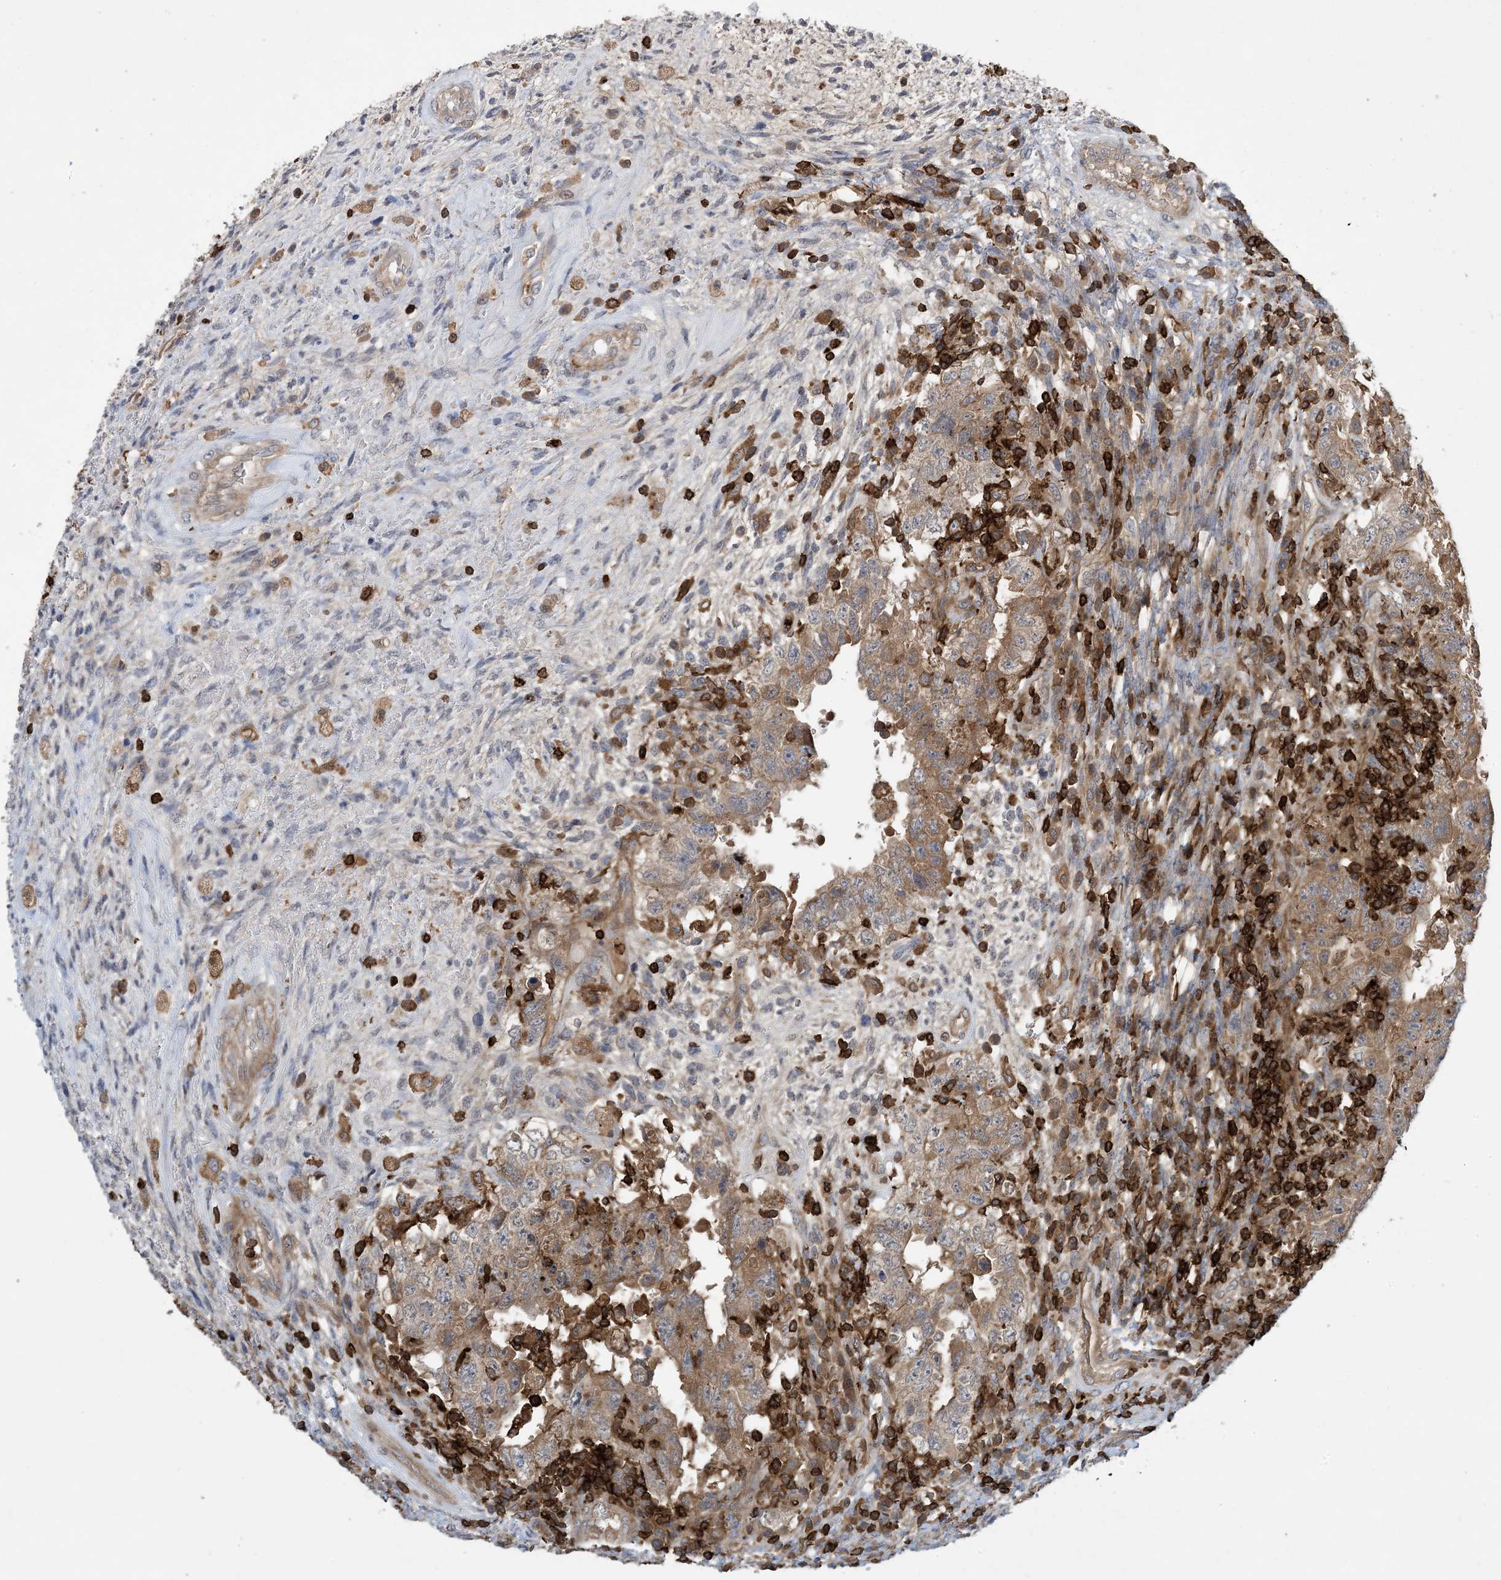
{"staining": {"intensity": "moderate", "quantity": ">75%", "location": "cytoplasmic/membranous"}, "tissue": "testis cancer", "cell_type": "Tumor cells", "image_type": "cancer", "snomed": [{"axis": "morphology", "description": "Carcinoma, Embryonal, NOS"}, {"axis": "topography", "description": "Testis"}], "caption": "High-power microscopy captured an IHC micrograph of testis cancer, revealing moderate cytoplasmic/membranous staining in approximately >75% of tumor cells. Nuclei are stained in blue.", "gene": "AK9", "patient": {"sex": "male", "age": 26}}